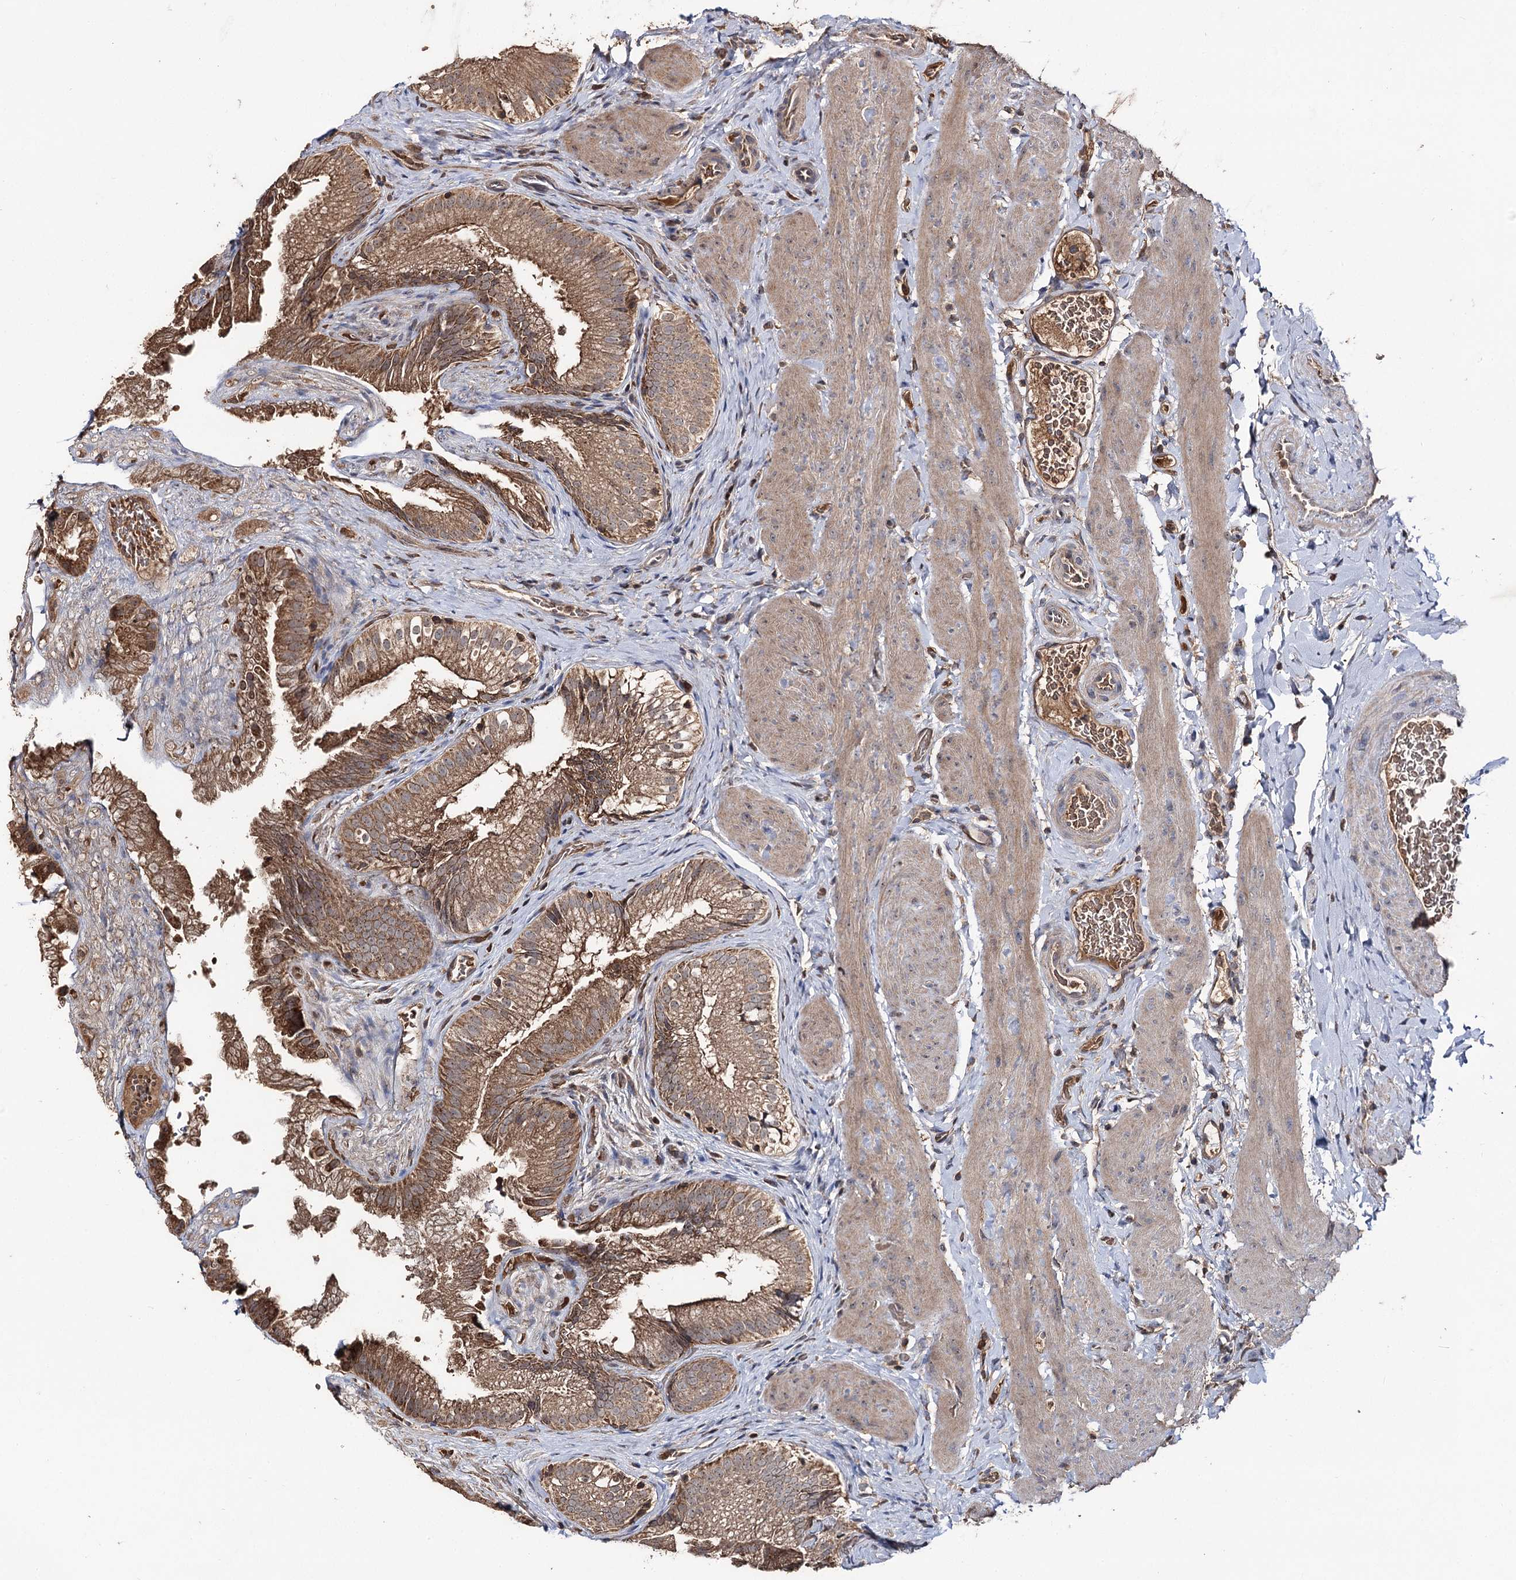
{"staining": {"intensity": "moderate", "quantity": ">75%", "location": "cytoplasmic/membranous,nuclear"}, "tissue": "gallbladder", "cell_type": "Glandular cells", "image_type": "normal", "snomed": [{"axis": "morphology", "description": "Normal tissue, NOS"}, {"axis": "topography", "description": "Gallbladder"}], "caption": "High-power microscopy captured an immunohistochemistry (IHC) image of unremarkable gallbladder, revealing moderate cytoplasmic/membranous,nuclear expression in approximately >75% of glandular cells.", "gene": "FAM53B", "patient": {"sex": "female", "age": 30}}